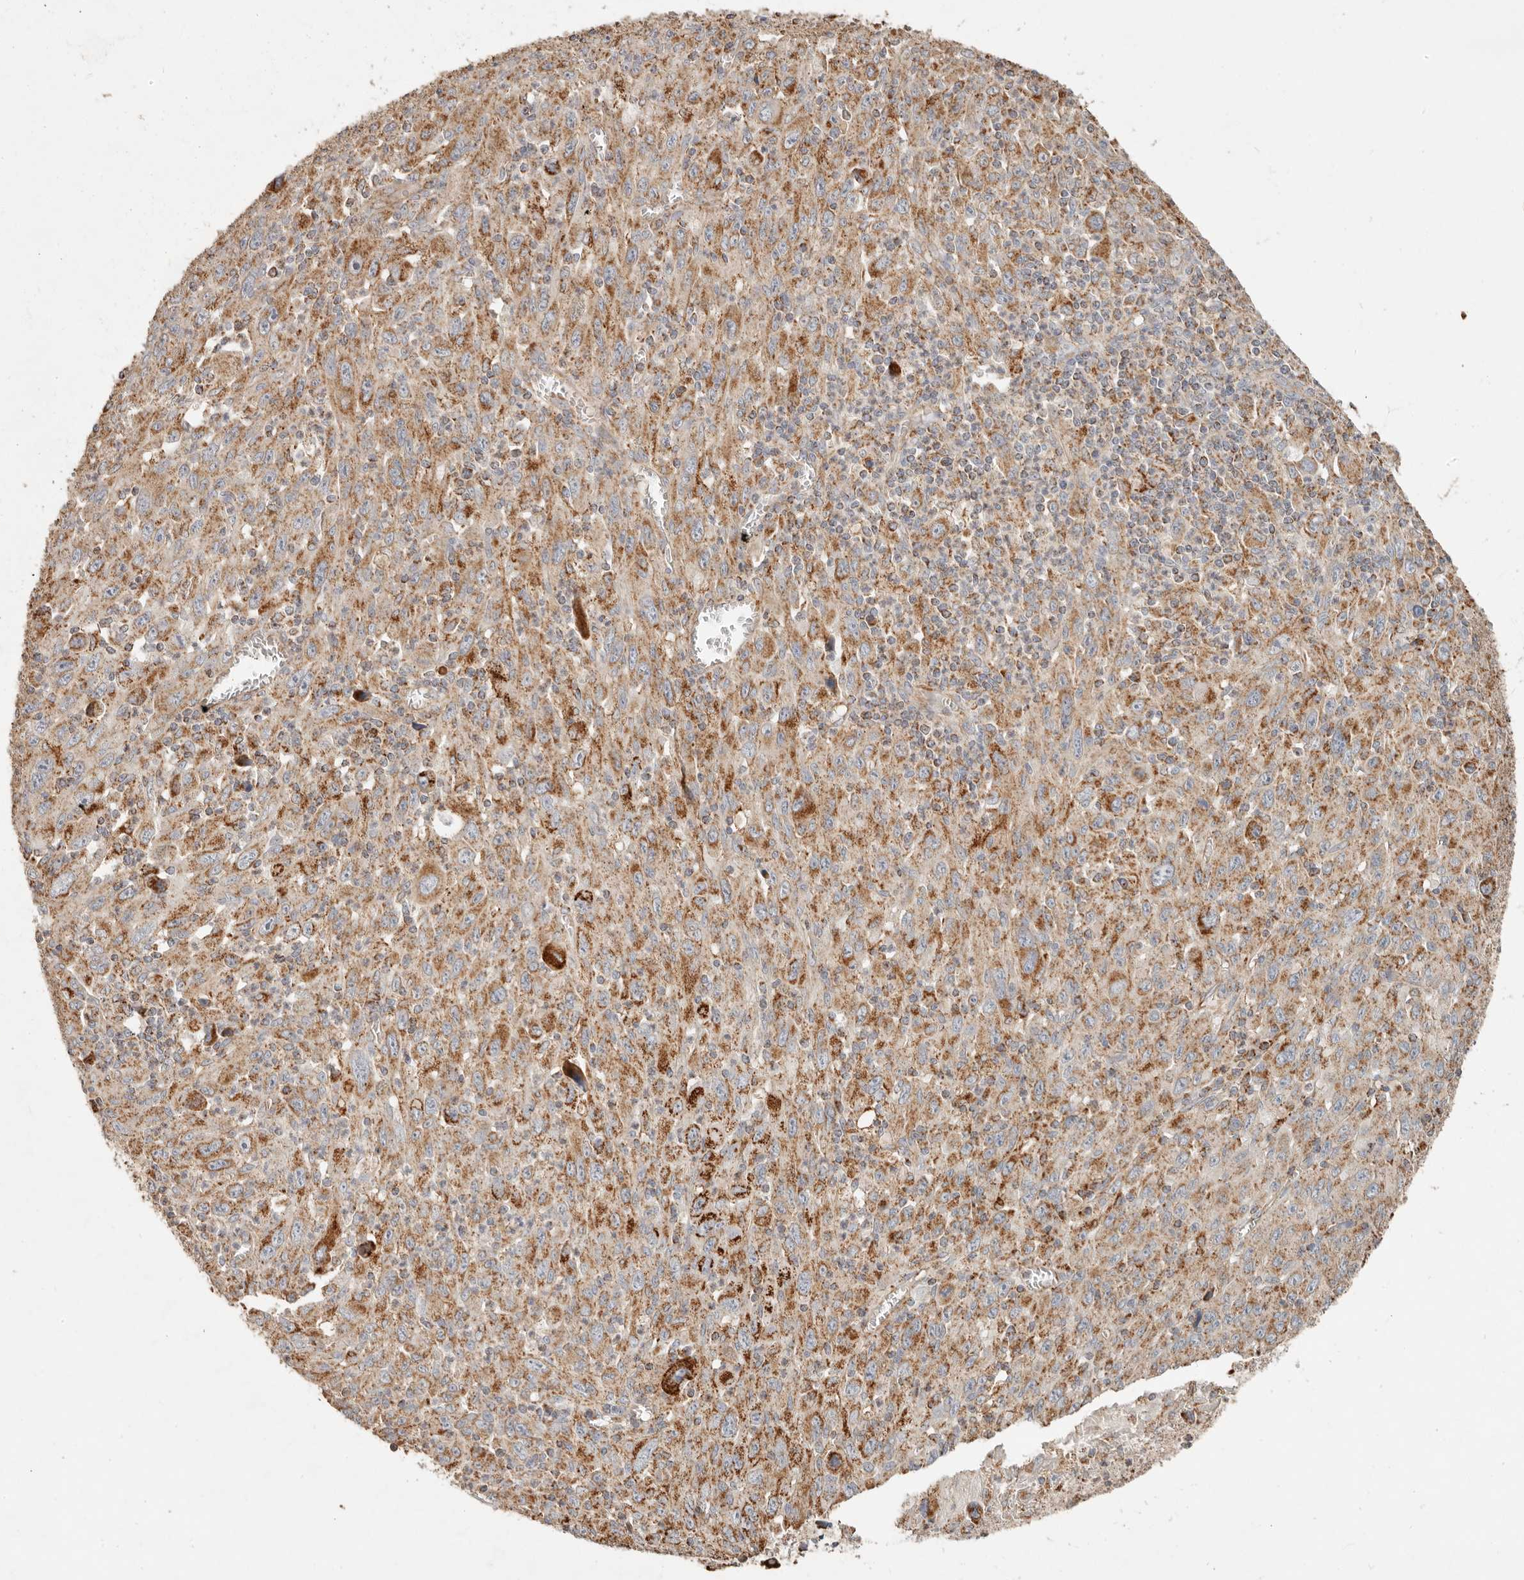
{"staining": {"intensity": "strong", "quantity": ">75%", "location": "cytoplasmic/membranous"}, "tissue": "melanoma", "cell_type": "Tumor cells", "image_type": "cancer", "snomed": [{"axis": "morphology", "description": "Malignant melanoma, Metastatic site"}, {"axis": "topography", "description": "Skin"}], "caption": "IHC staining of melanoma, which displays high levels of strong cytoplasmic/membranous staining in about >75% of tumor cells indicating strong cytoplasmic/membranous protein staining. The staining was performed using DAB (brown) for protein detection and nuclei were counterstained in hematoxylin (blue).", "gene": "ARHGEF10L", "patient": {"sex": "female", "age": 56}}